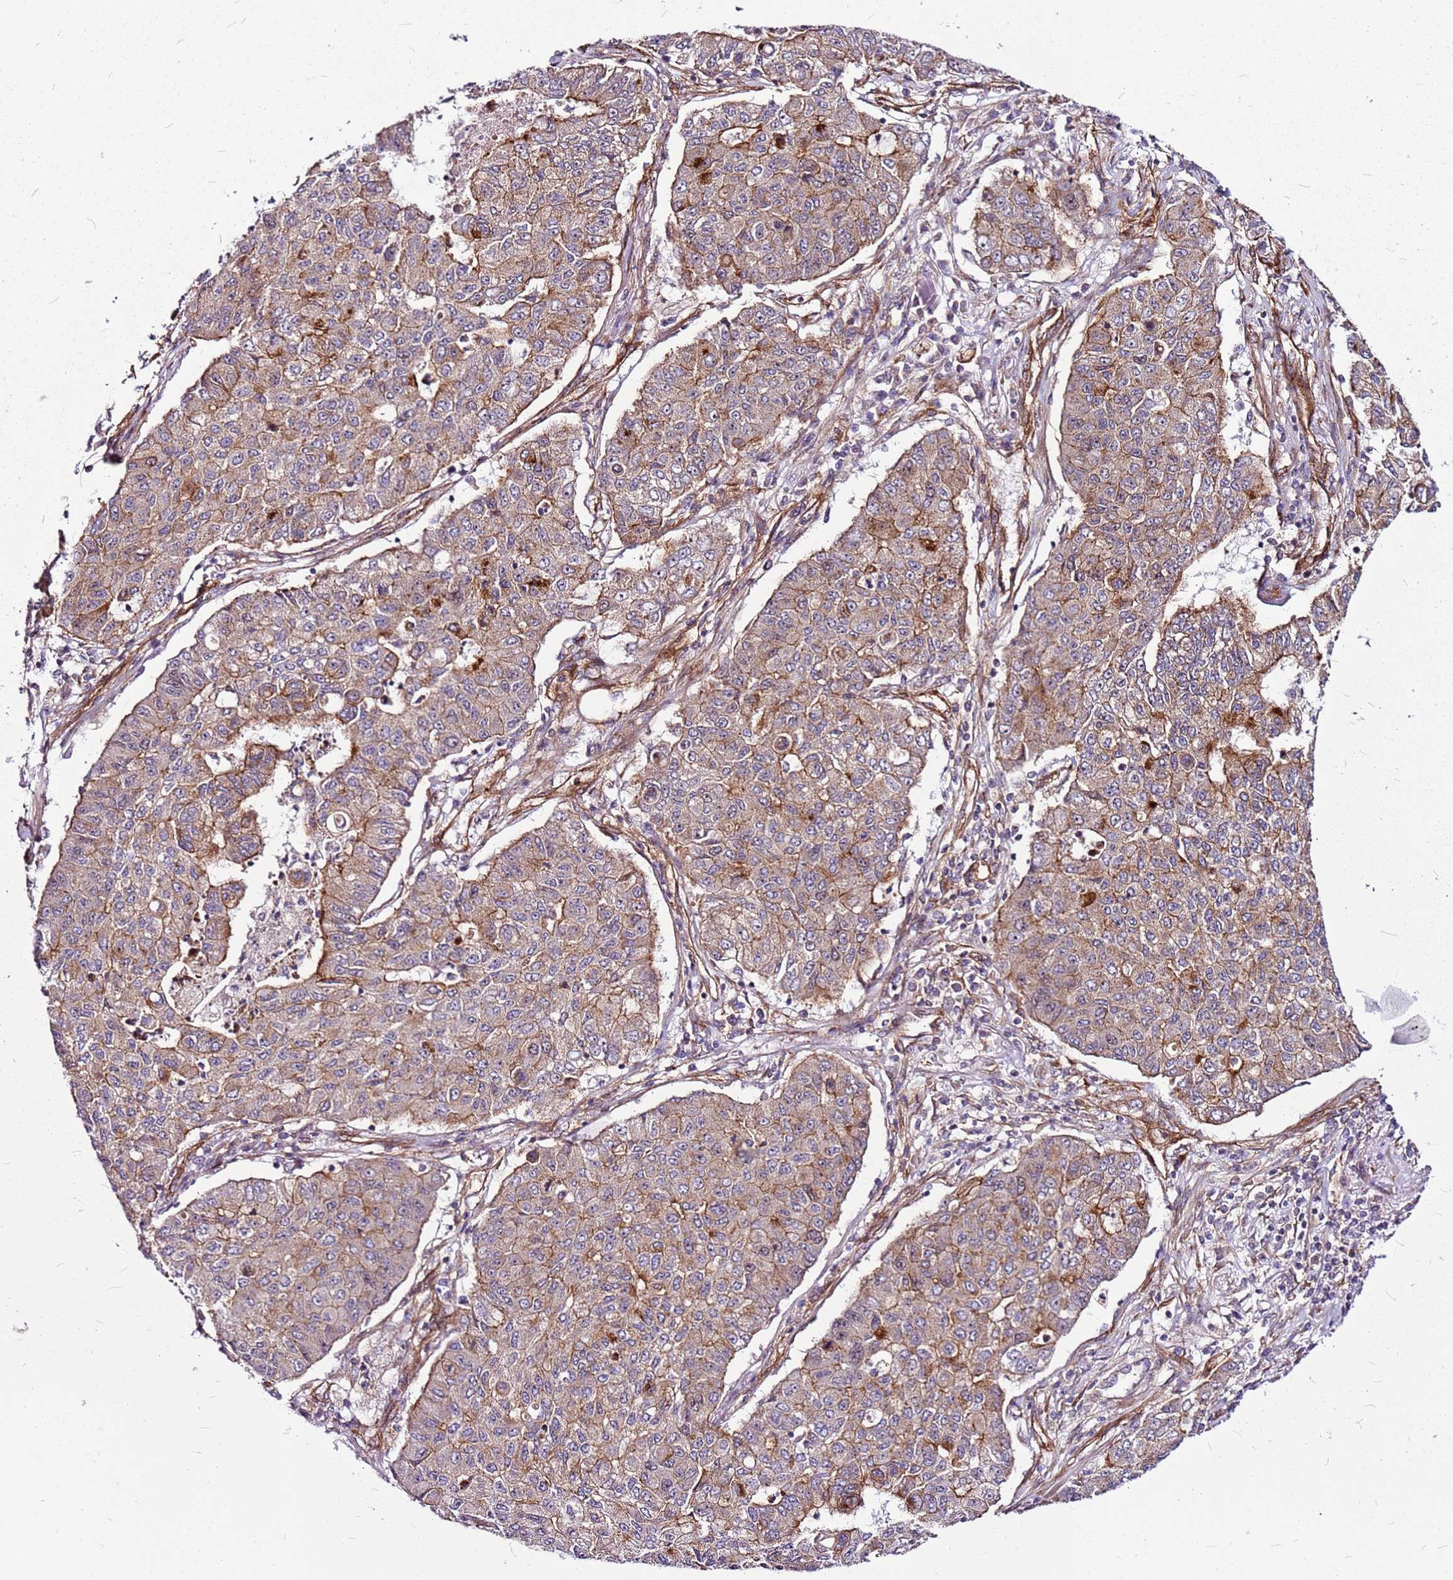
{"staining": {"intensity": "moderate", "quantity": "25%-75%", "location": "cytoplasmic/membranous"}, "tissue": "lung cancer", "cell_type": "Tumor cells", "image_type": "cancer", "snomed": [{"axis": "morphology", "description": "Squamous cell carcinoma, NOS"}, {"axis": "topography", "description": "Lung"}], "caption": "High-power microscopy captured an immunohistochemistry (IHC) image of lung cancer, revealing moderate cytoplasmic/membranous staining in about 25%-75% of tumor cells.", "gene": "TOPAZ1", "patient": {"sex": "male", "age": 74}}